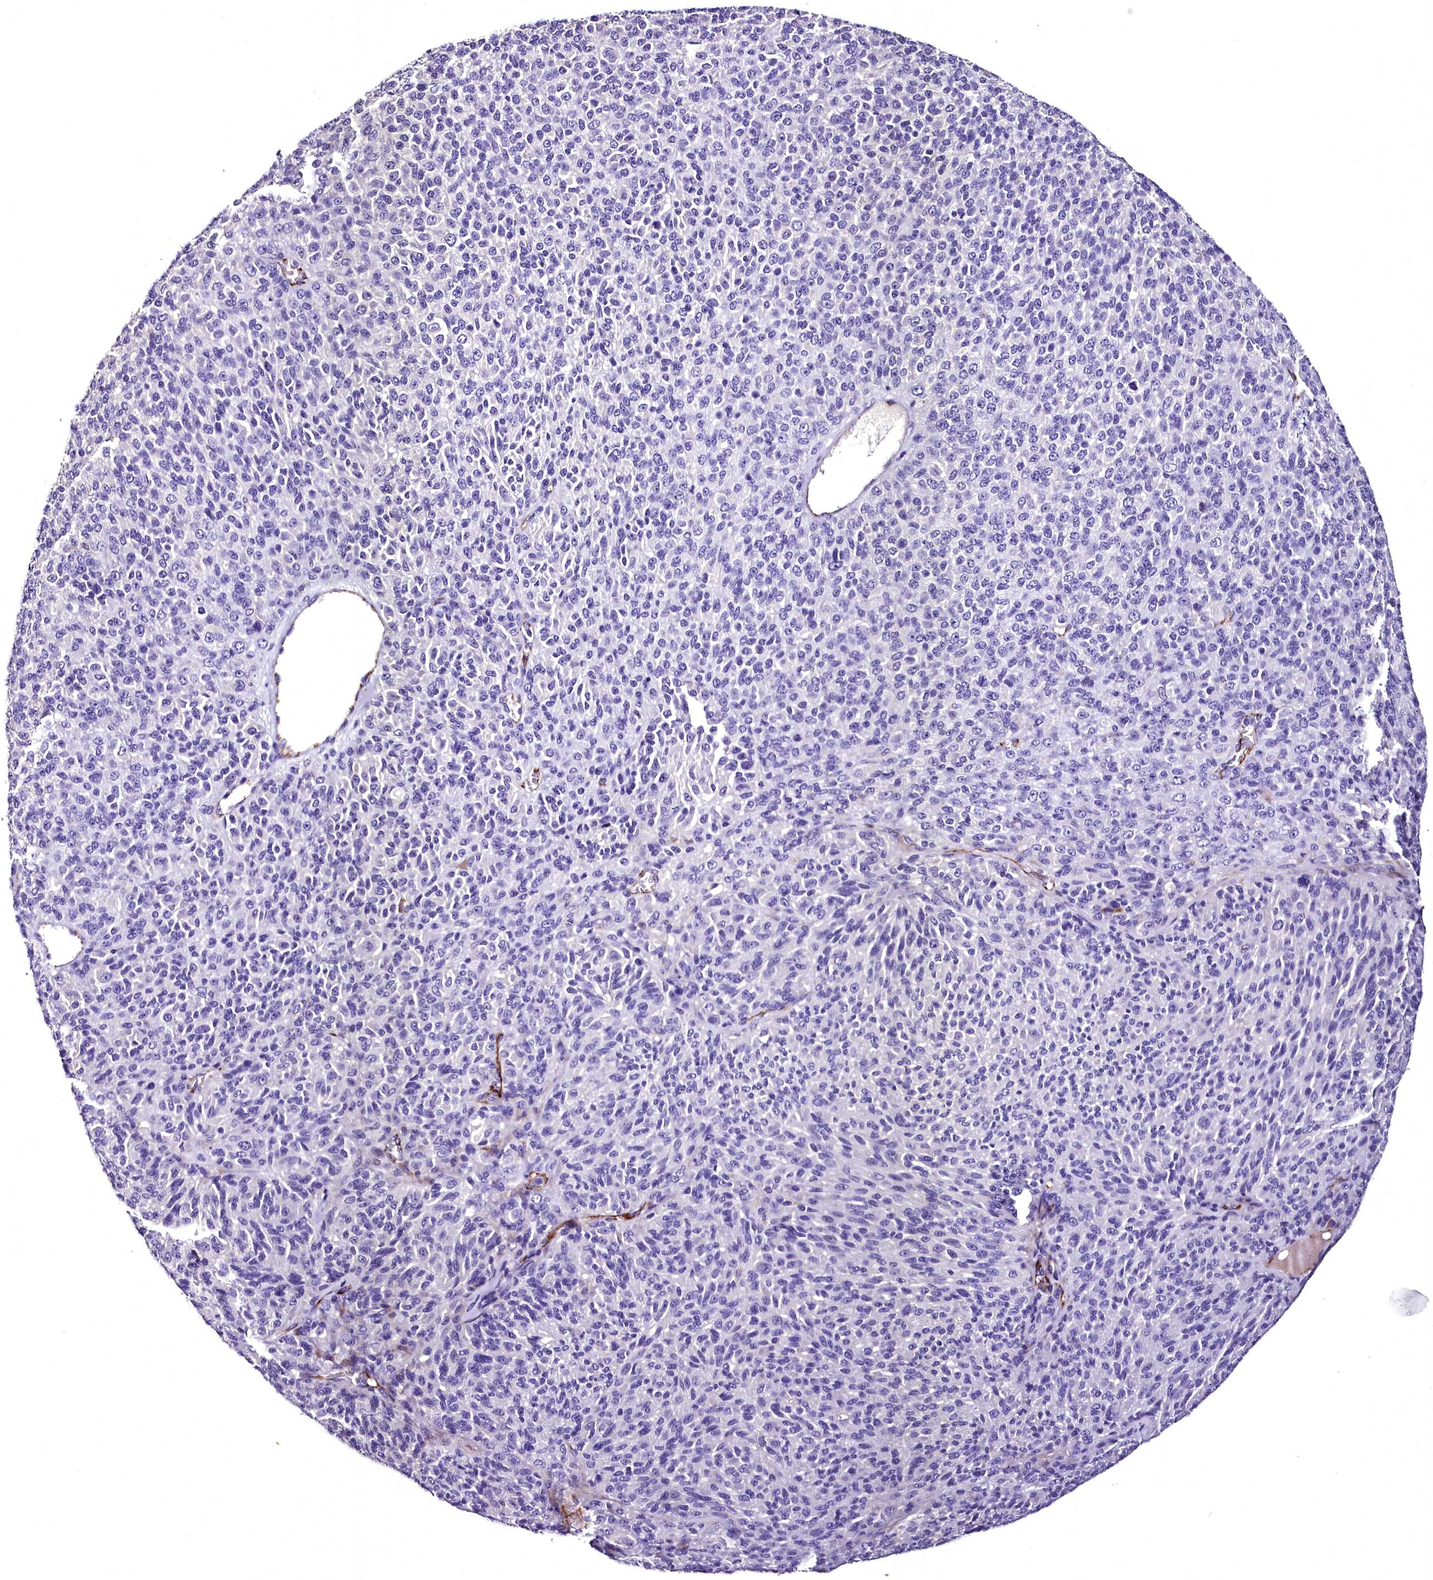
{"staining": {"intensity": "negative", "quantity": "none", "location": "none"}, "tissue": "melanoma", "cell_type": "Tumor cells", "image_type": "cancer", "snomed": [{"axis": "morphology", "description": "Malignant melanoma, Metastatic site"}, {"axis": "topography", "description": "Brain"}], "caption": "High magnification brightfield microscopy of melanoma stained with DAB (brown) and counterstained with hematoxylin (blue): tumor cells show no significant positivity.", "gene": "MS4A18", "patient": {"sex": "female", "age": 56}}